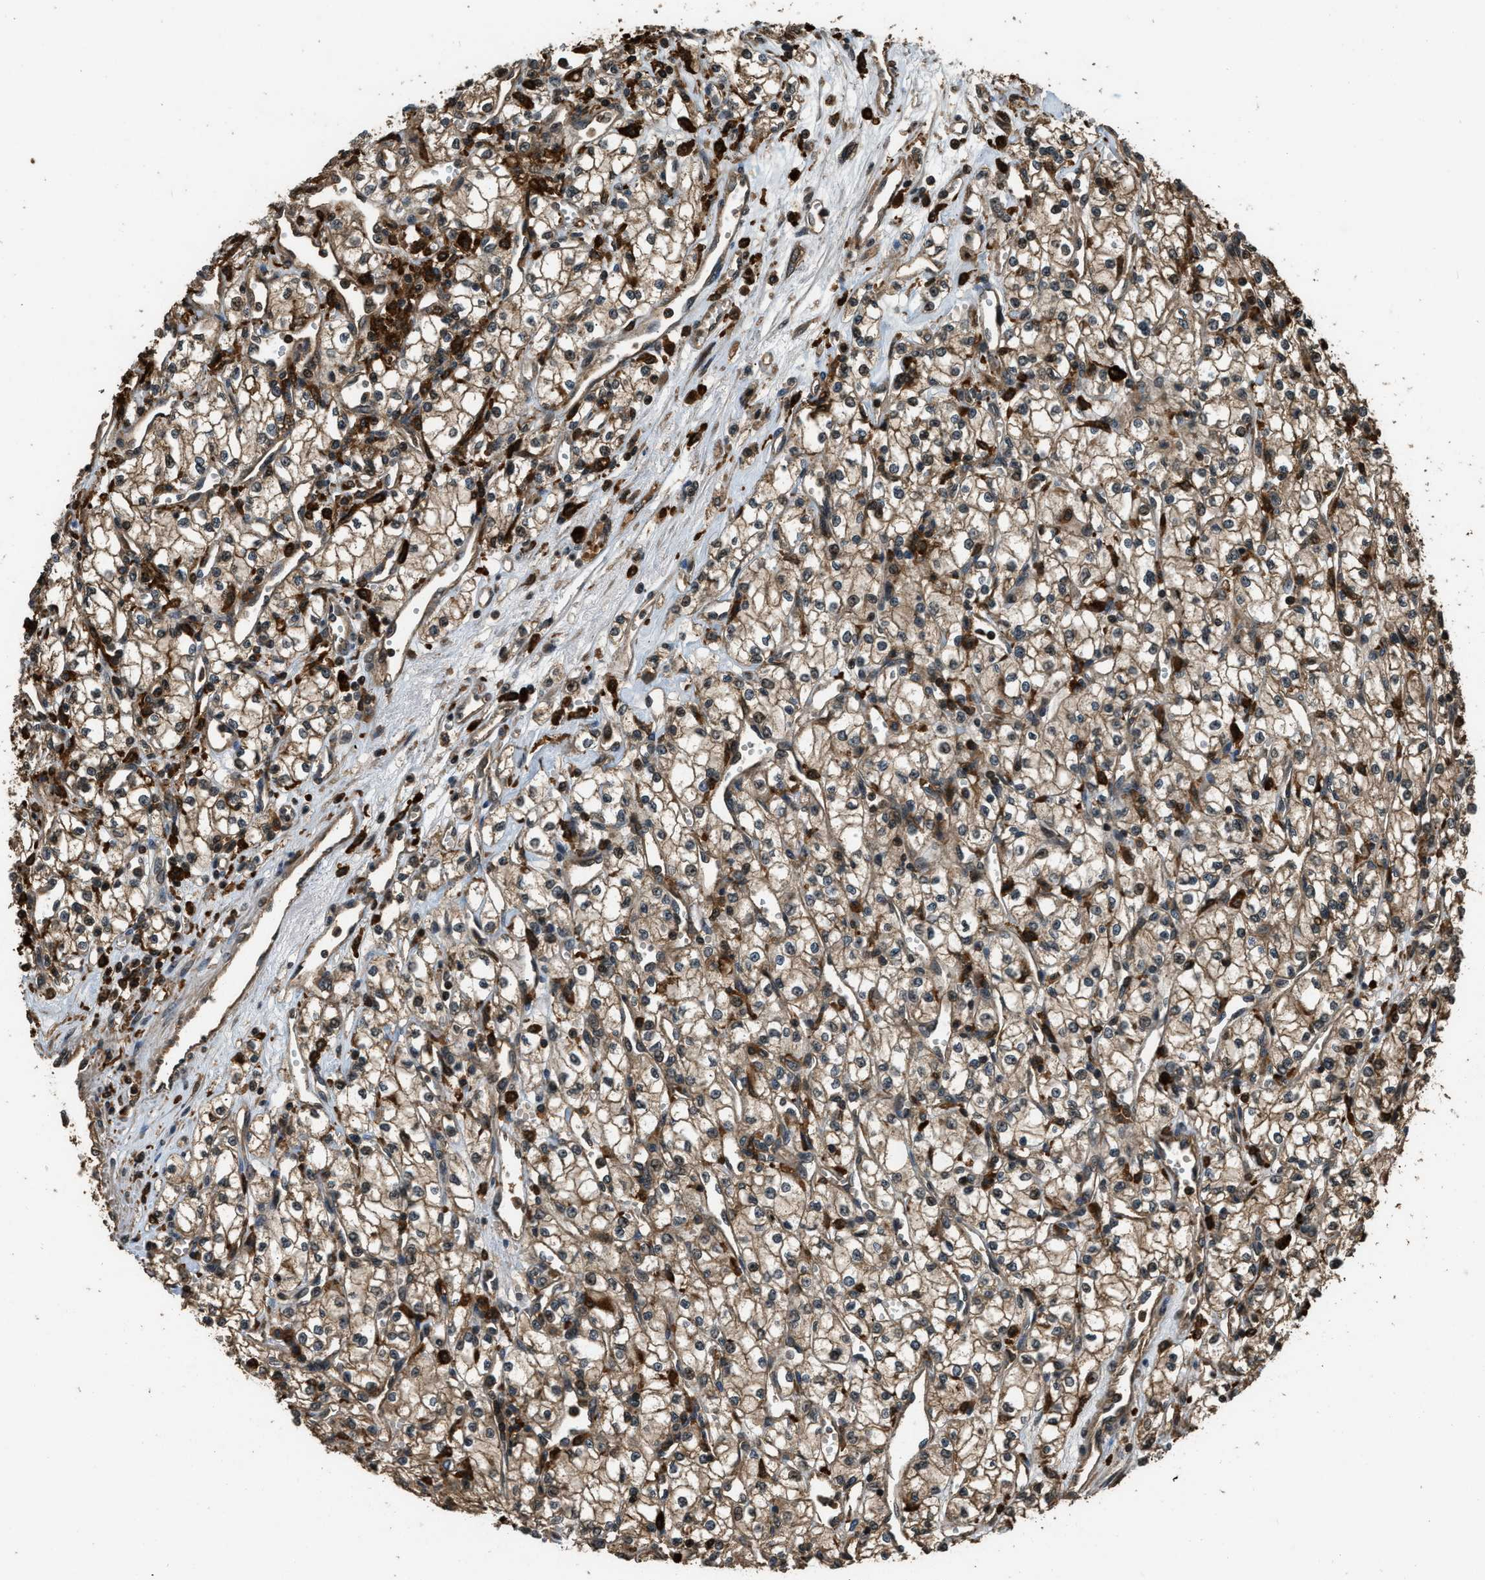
{"staining": {"intensity": "weak", "quantity": ">75%", "location": "cytoplasmic/membranous"}, "tissue": "renal cancer", "cell_type": "Tumor cells", "image_type": "cancer", "snomed": [{"axis": "morphology", "description": "Adenocarcinoma, NOS"}, {"axis": "topography", "description": "Kidney"}], "caption": "Adenocarcinoma (renal) was stained to show a protein in brown. There is low levels of weak cytoplasmic/membranous staining in approximately >75% of tumor cells.", "gene": "RAP2A", "patient": {"sex": "male", "age": 59}}